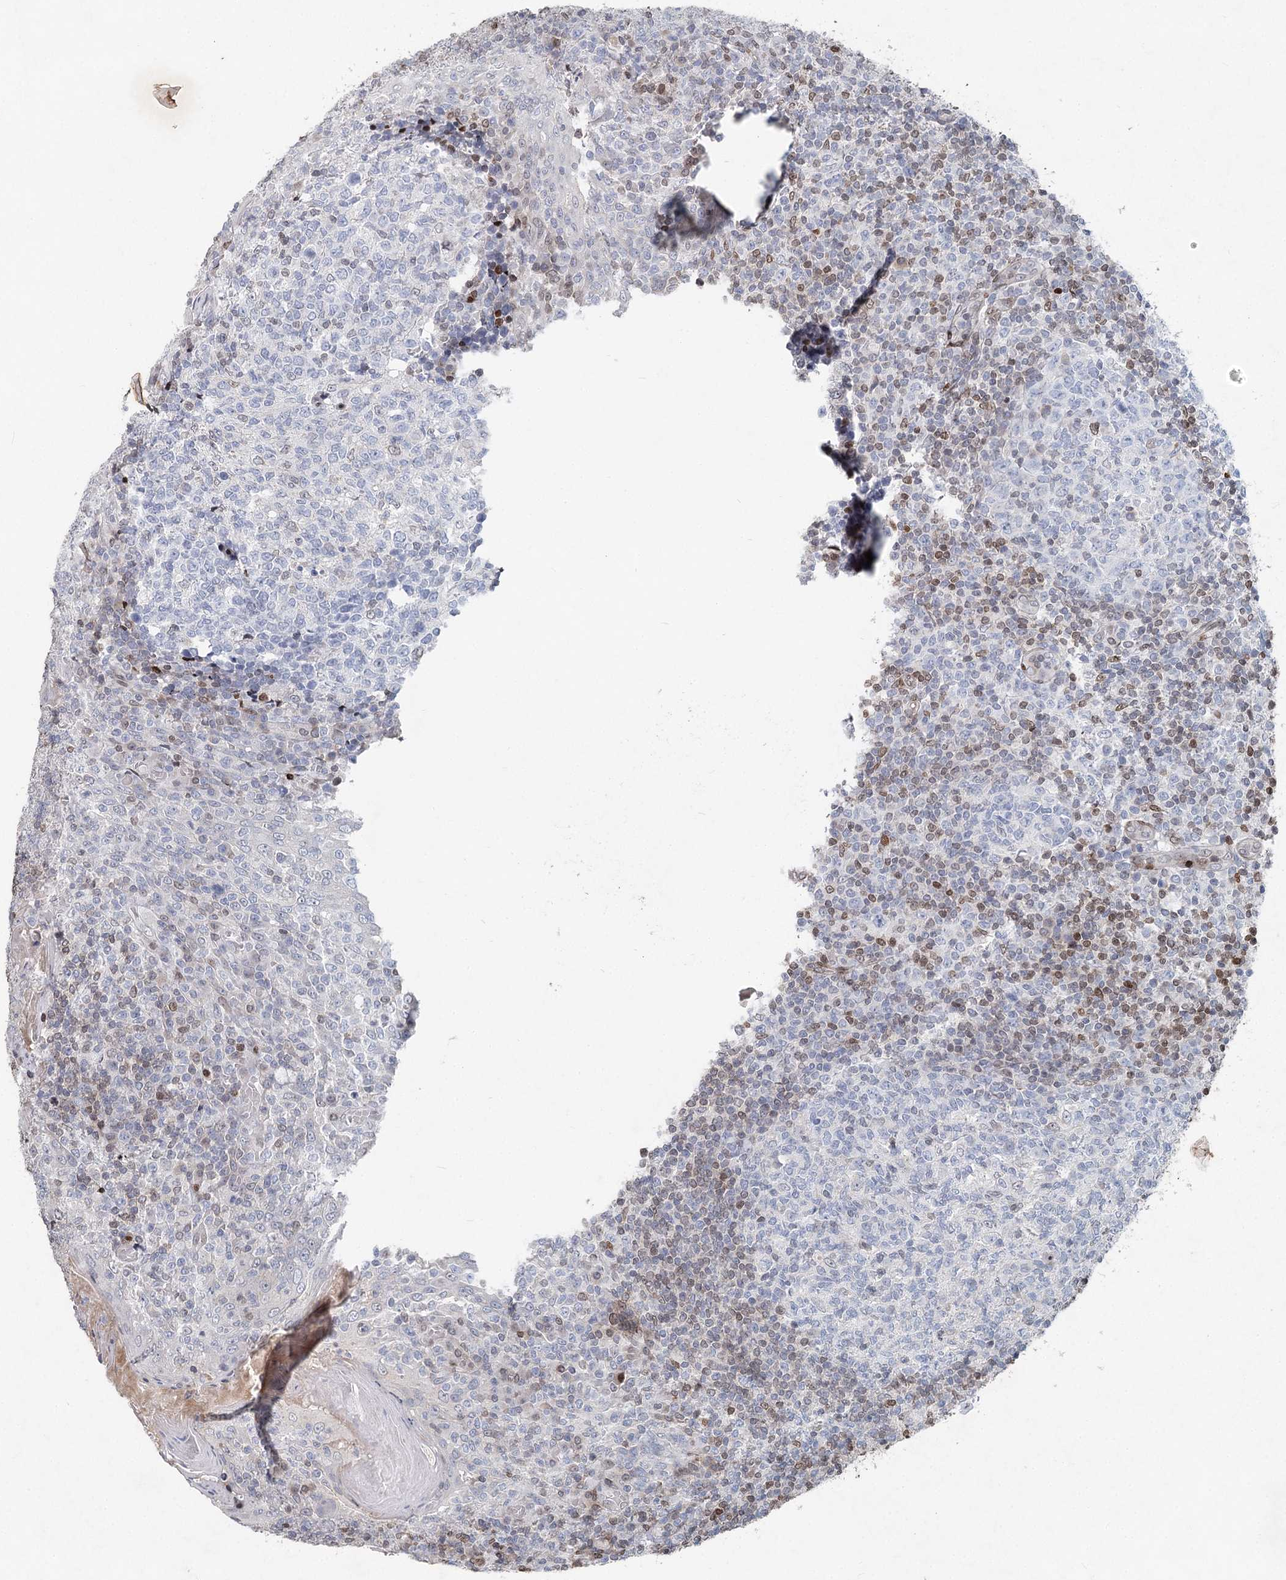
{"staining": {"intensity": "negative", "quantity": "none", "location": "none"}, "tissue": "tonsil", "cell_type": "Germinal center cells", "image_type": "normal", "snomed": [{"axis": "morphology", "description": "Normal tissue, NOS"}, {"axis": "topography", "description": "Tonsil"}], "caption": "Protein analysis of normal tonsil exhibits no significant expression in germinal center cells. (DAB immunohistochemistry (IHC) with hematoxylin counter stain).", "gene": "FRMD4A", "patient": {"sex": "female", "age": 19}}